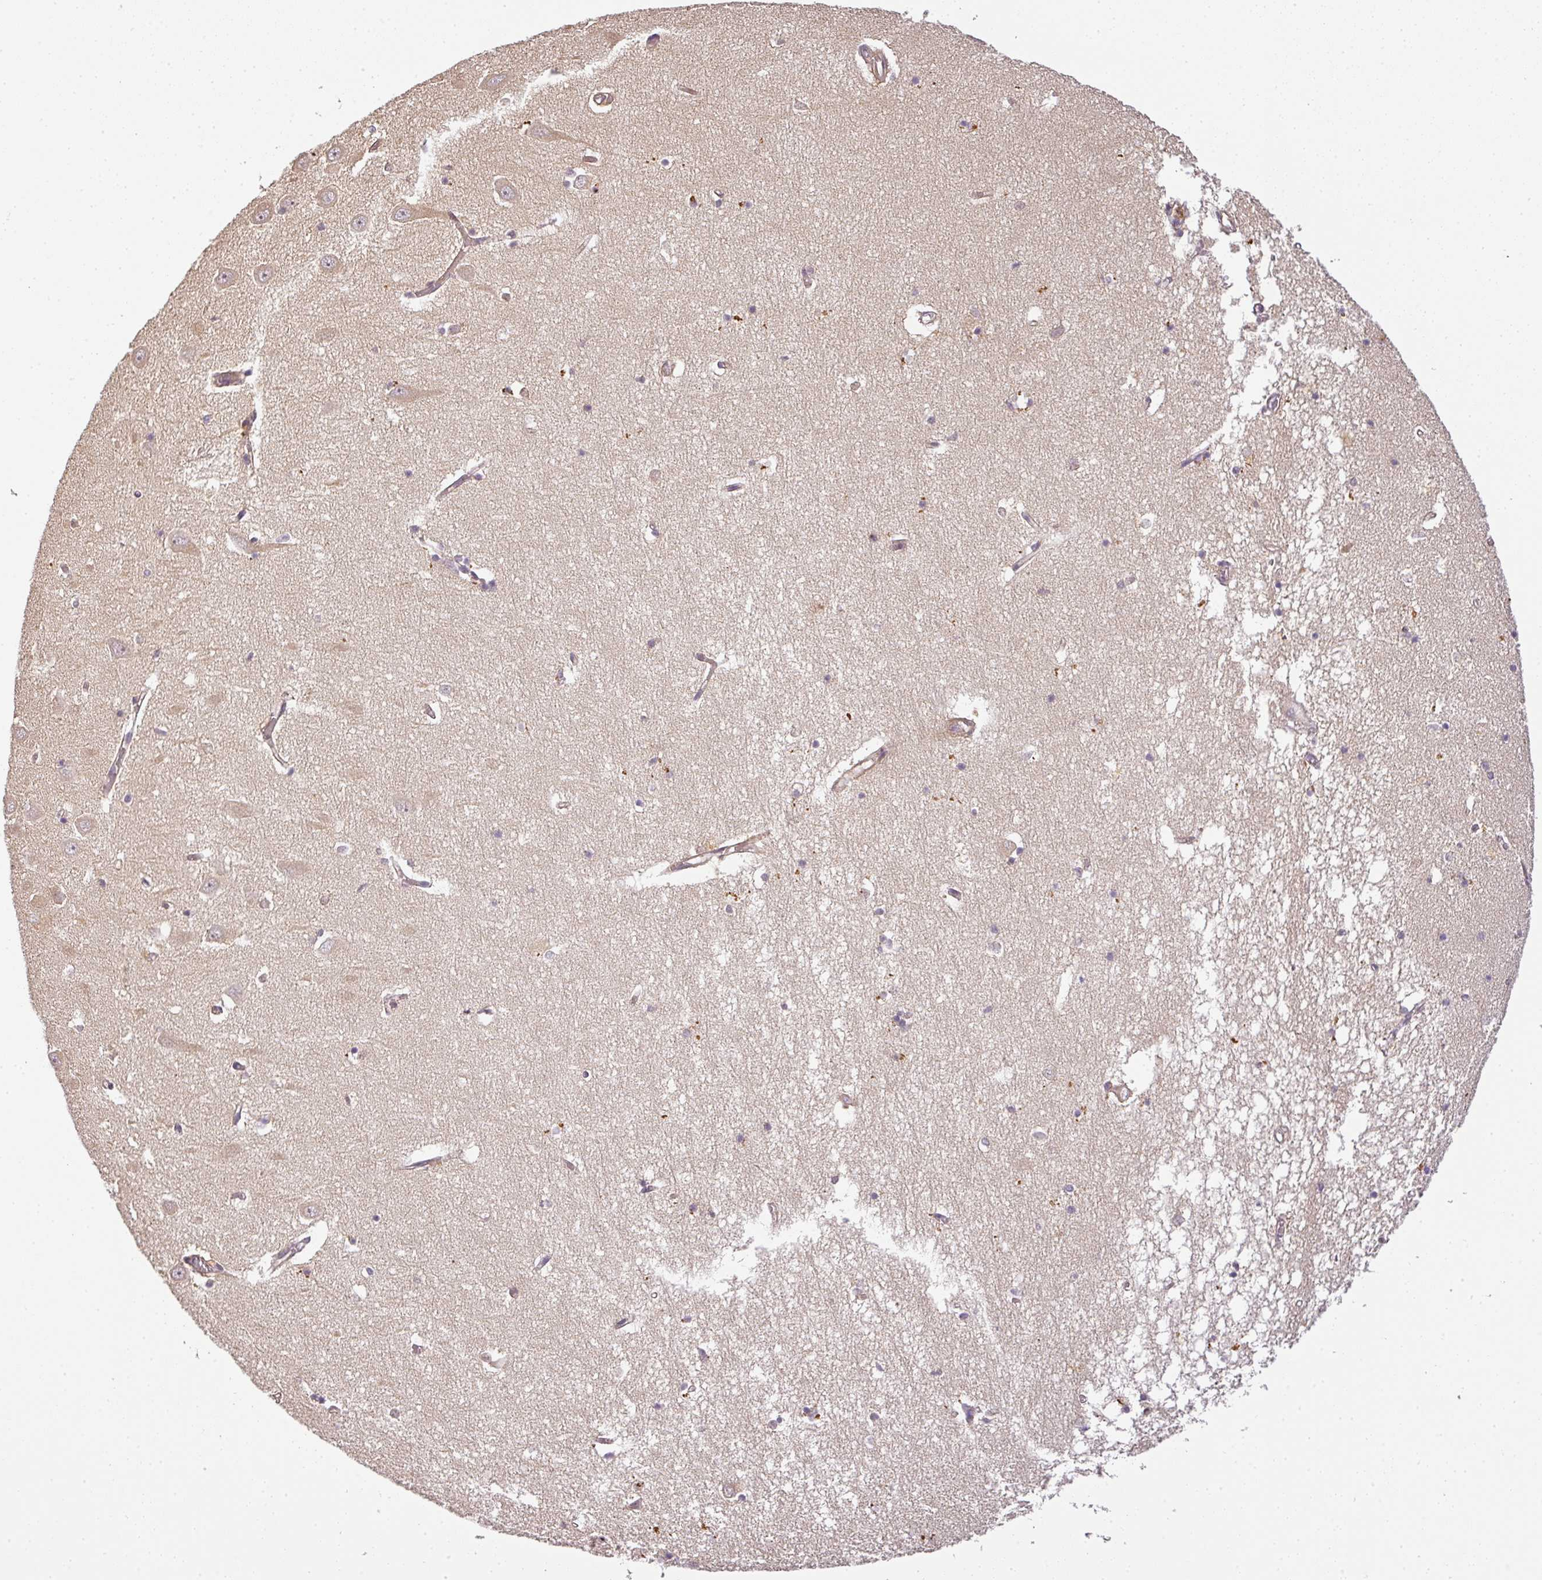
{"staining": {"intensity": "weak", "quantity": "<25%", "location": "cytoplasmic/membranous"}, "tissue": "hippocampus", "cell_type": "Glial cells", "image_type": "normal", "snomed": [{"axis": "morphology", "description": "Normal tissue, NOS"}, {"axis": "topography", "description": "Hippocampus"}], "caption": "Hippocampus stained for a protein using immunohistochemistry (IHC) demonstrates no staining glial cells.", "gene": "TCL1B", "patient": {"sex": "male", "age": 70}}